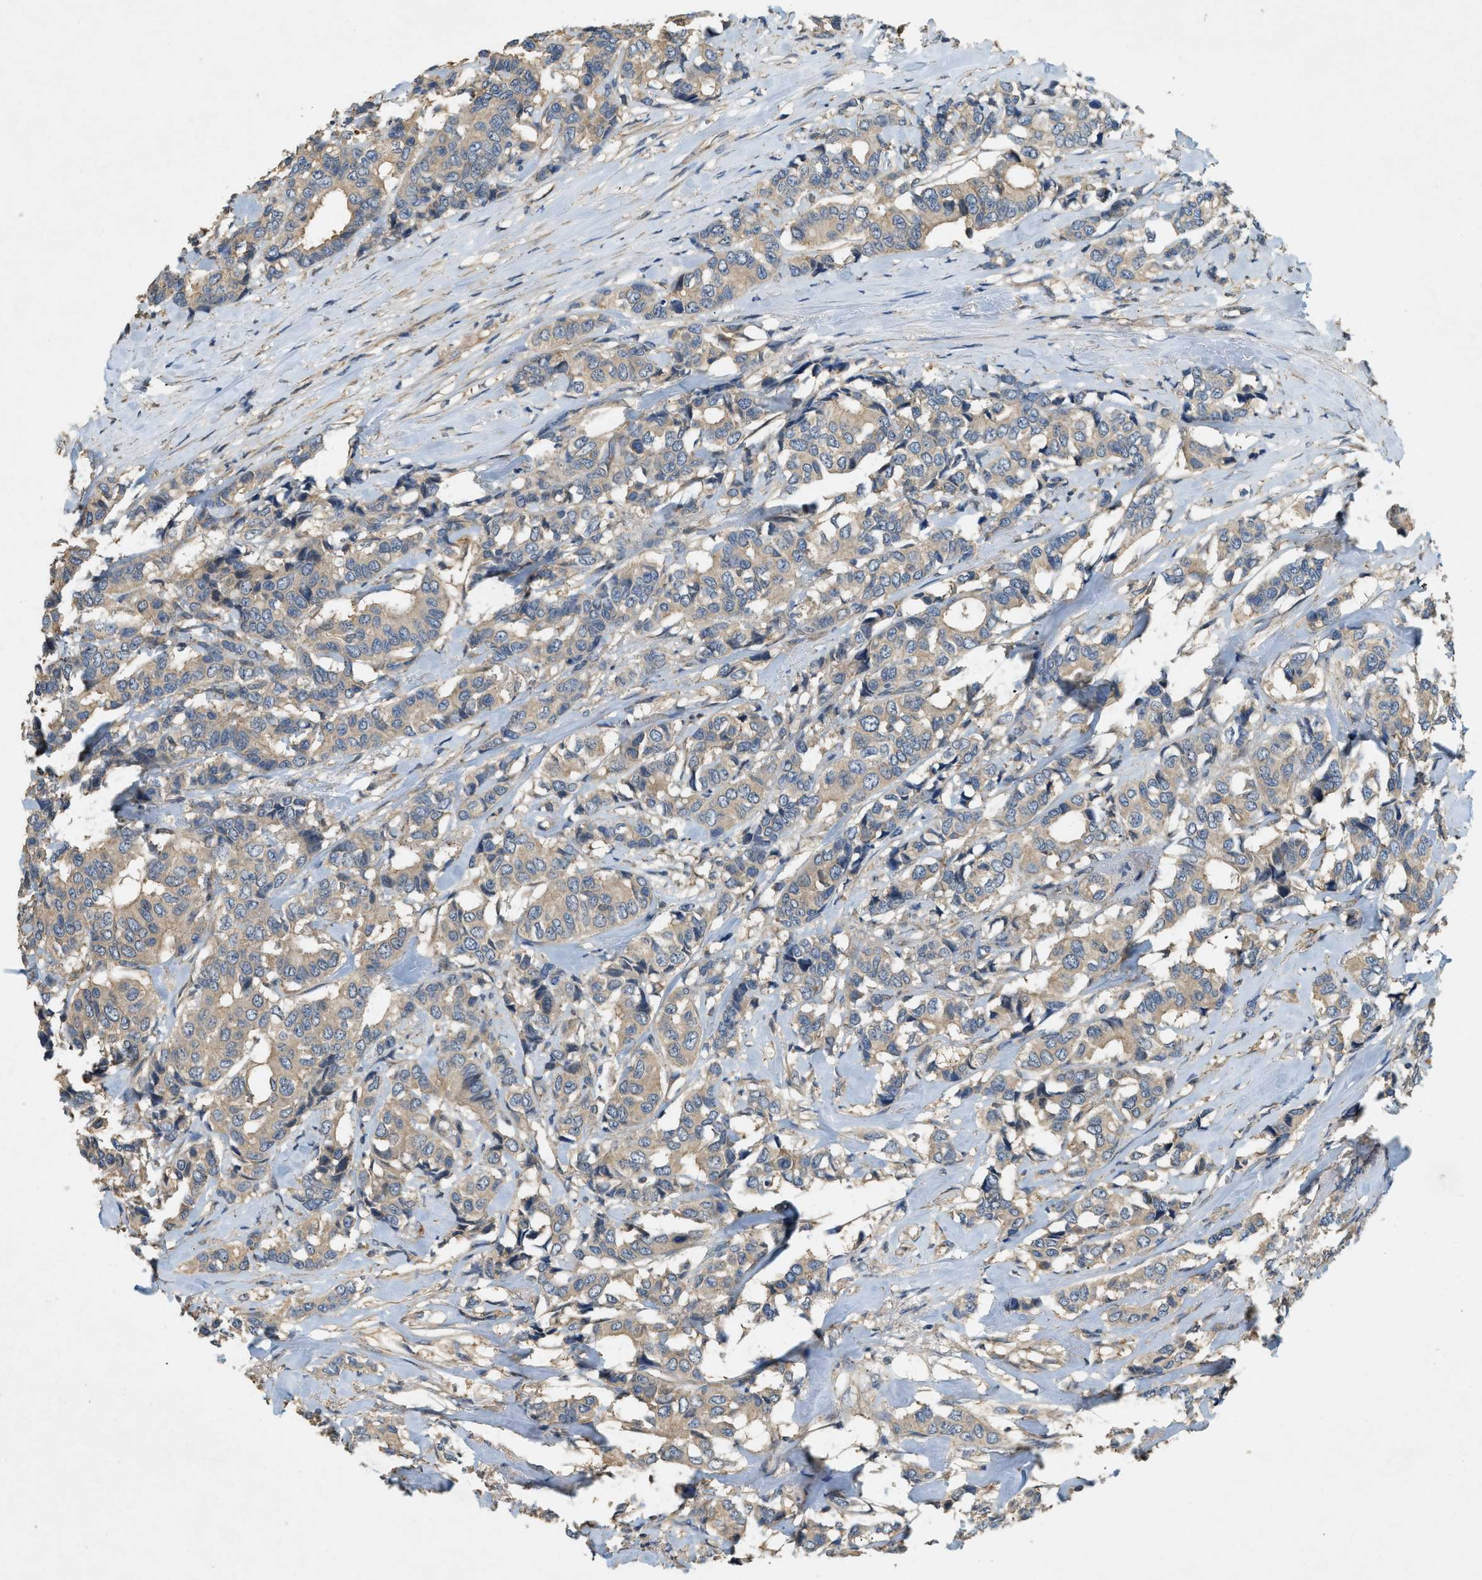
{"staining": {"intensity": "weak", "quantity": ">75%", "location": "cytoplasmic/membranous"}, "tissue": "breast cancer", "cell_type": "Tumor cells", "image_type": "cancer", "snomed": [{"axis": "morphology", "description": "Duct carcinoma"}, {"axis": "topography", "description": "Breast"}], "caption": "Immunohistochemistry (IHC) of breast intraductal carcinoma shows low levels of weak cytoplasmic/membranous positivity in about >75% of tumor cells.", "gene": "CFLAR", "patient": {"sex": "female", "age": 87}}